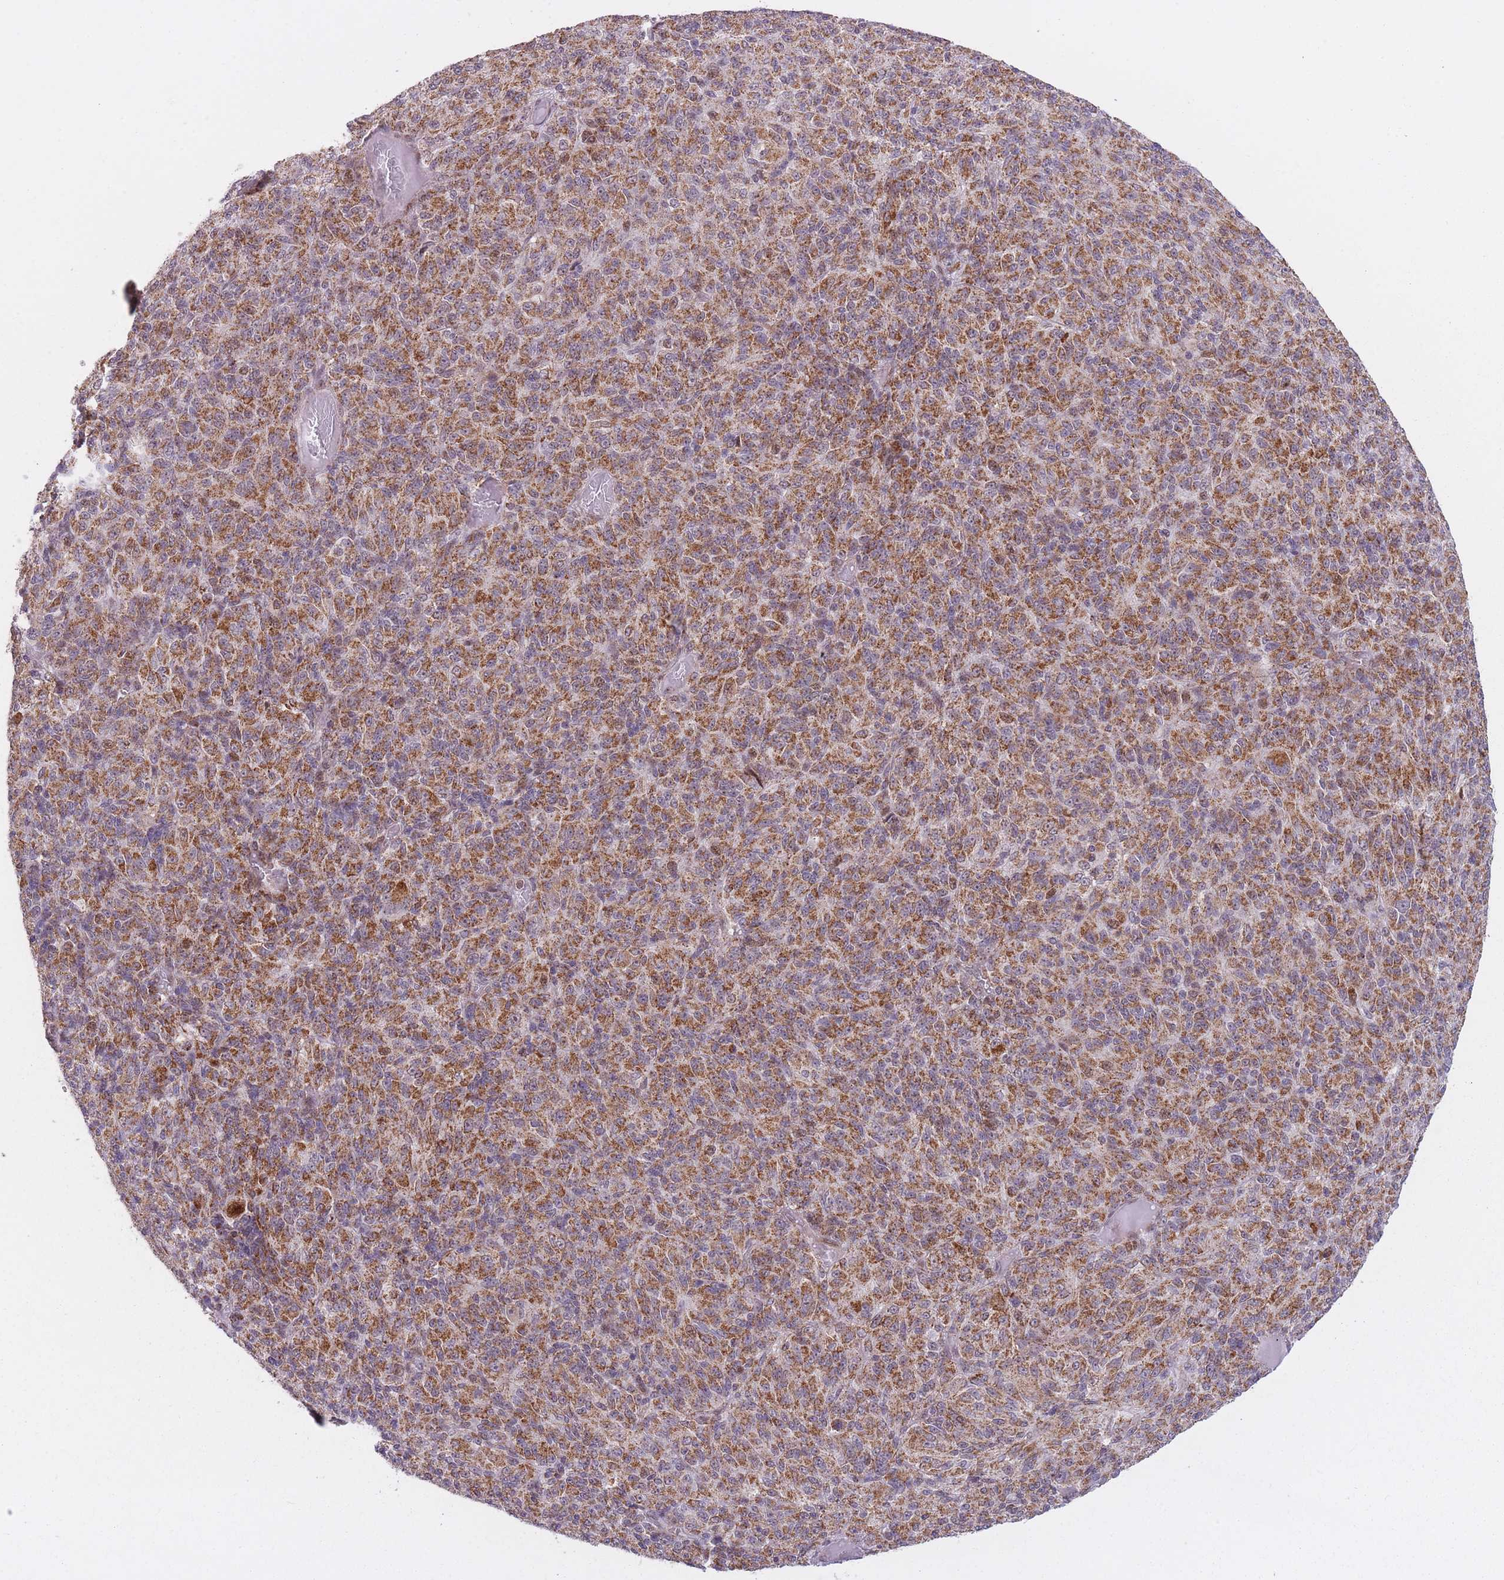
{"staining": {"intensity": "moderate", "quantity": ">75%", "location": "cytoplasmic/membranous"}, "tissue": "melanoma", "cell_type": "Tumor cells", "image_type": "cancer", "snomed": [{"axis": "morphology", "description": "Malignant melanoma, Metastatic site"}, {"axis": "topography", "description": "Brain"}], "caption": "Melanoma stained with DAB immunohistochemistry (IHC) demonstrates medium levels of moderate cytoplasmic/membranous staining in approximately >75% of tumor cells.", "gene": "DPYSL4", "patient": {"sex": "female", "age": 56}}